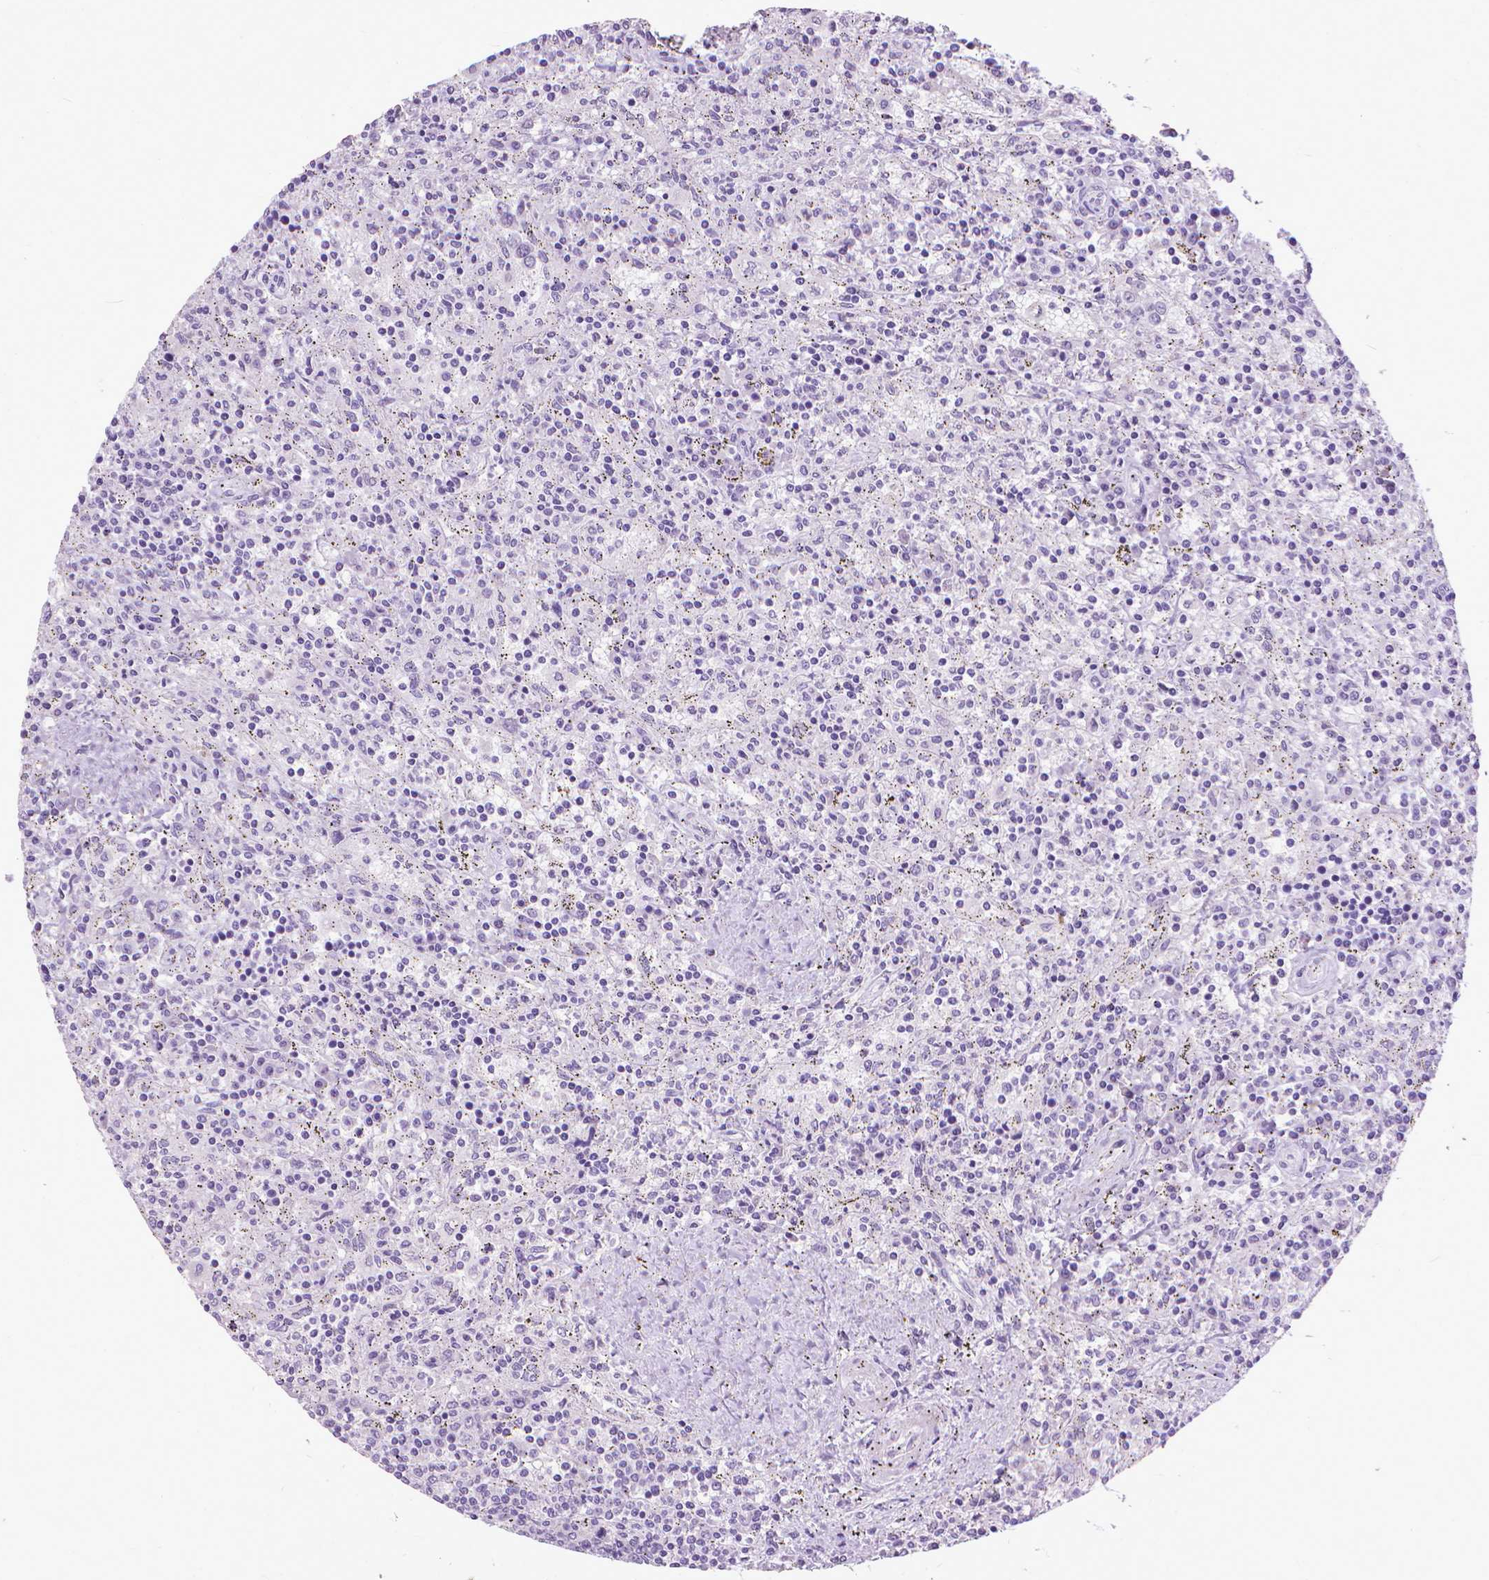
{"staining": {"intensity": "negative", "quantity": "none", "location": "none"}, "tissue": "lymphoma", "cell_type": "Tumor cells", "image_type": "cancer", "snomed": [{"axis": "morphology", "description": "Malignant lymphoma, non-Hodgkin's type, Low grade"}, {"axis": "topography", "description": "Spleen"}], "caption": "The histopathology image shows no significant expression in tumor cells of malignant lymphoma, non-Hodgkin's type (low-grade).", "gene": "KRT5", "patient": {"sex": "male", "age": 62}}